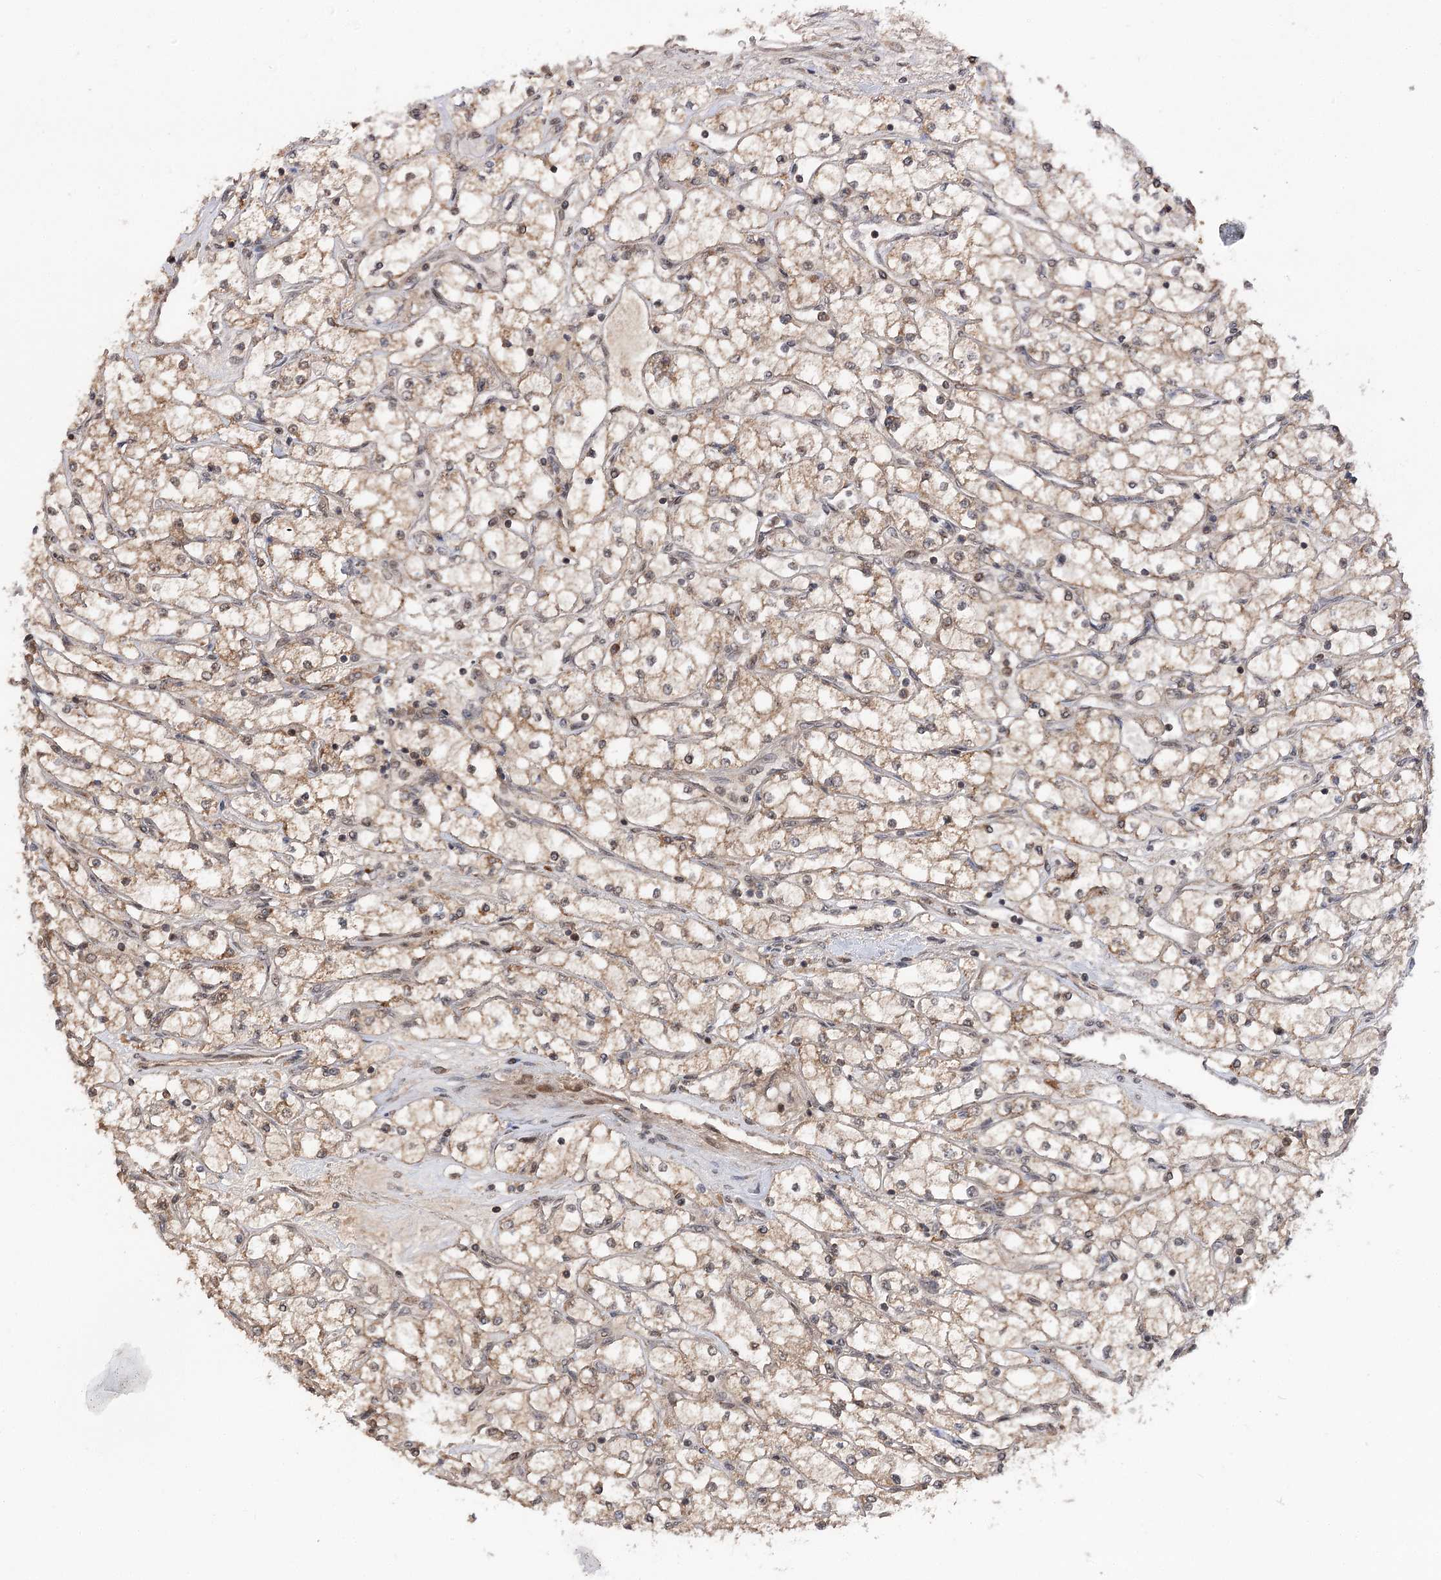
{"staining": {"intensity": "moderate", "quantity": ">75%", "location": "cytoplasmic/membranous"}, "tissue": "renal cancer", "cell_type": "Tumor cells", "image_type": "cancer", "snomed": [{"axis": "morphology", "description": "Adenocarcinoma, NOS"}, {"axis": "topography", "description": "Kidney"}], "caption": "Human renal cancer stained with a brown dye reveals moderate cytoplasmic/membranous positive staining in approximately >75% of tumor cells.", "gene": "FAM53B", "patient": {"sex": "male", "age": 80}}